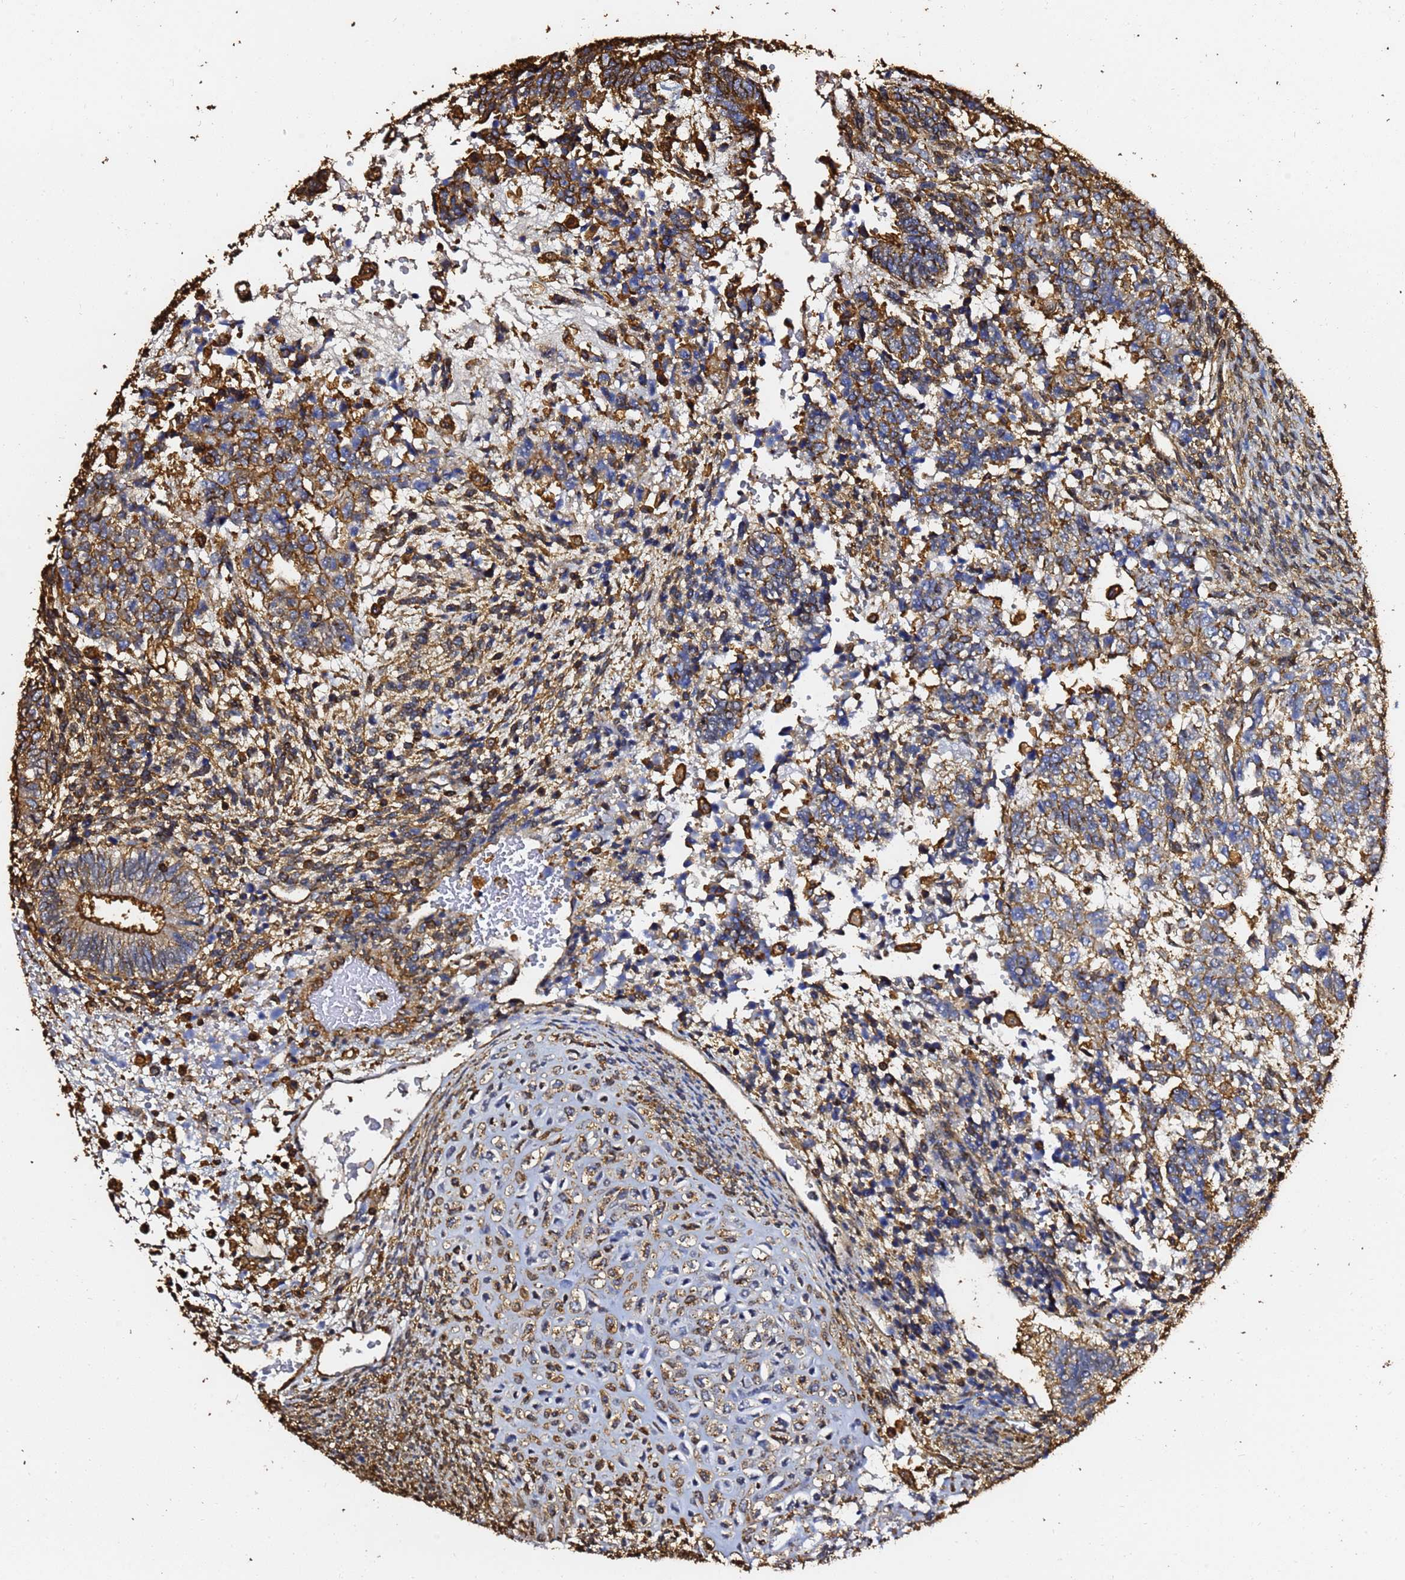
{"staining": {"intensity": "strong", "quantity": "25%-75%", "location": "cytoplasmic/membranous"}, "tissue": "testis cancer", "cell_type": "Tumor cells", "image_type": "cancer", "snomed": [{"axis": "morphology", "description": "Carcinoma, Embryonal, NOS"}, {"axis": "topography", "description": "Testis"}], "caption": "Testis cancer stained with DAB IHC displays high levels of strong cytoplasmic/membranous positivity in about 25%-75% of tumor cells.", "gene": "ACTB", "patient": {"sex": "male", "age": 23}}